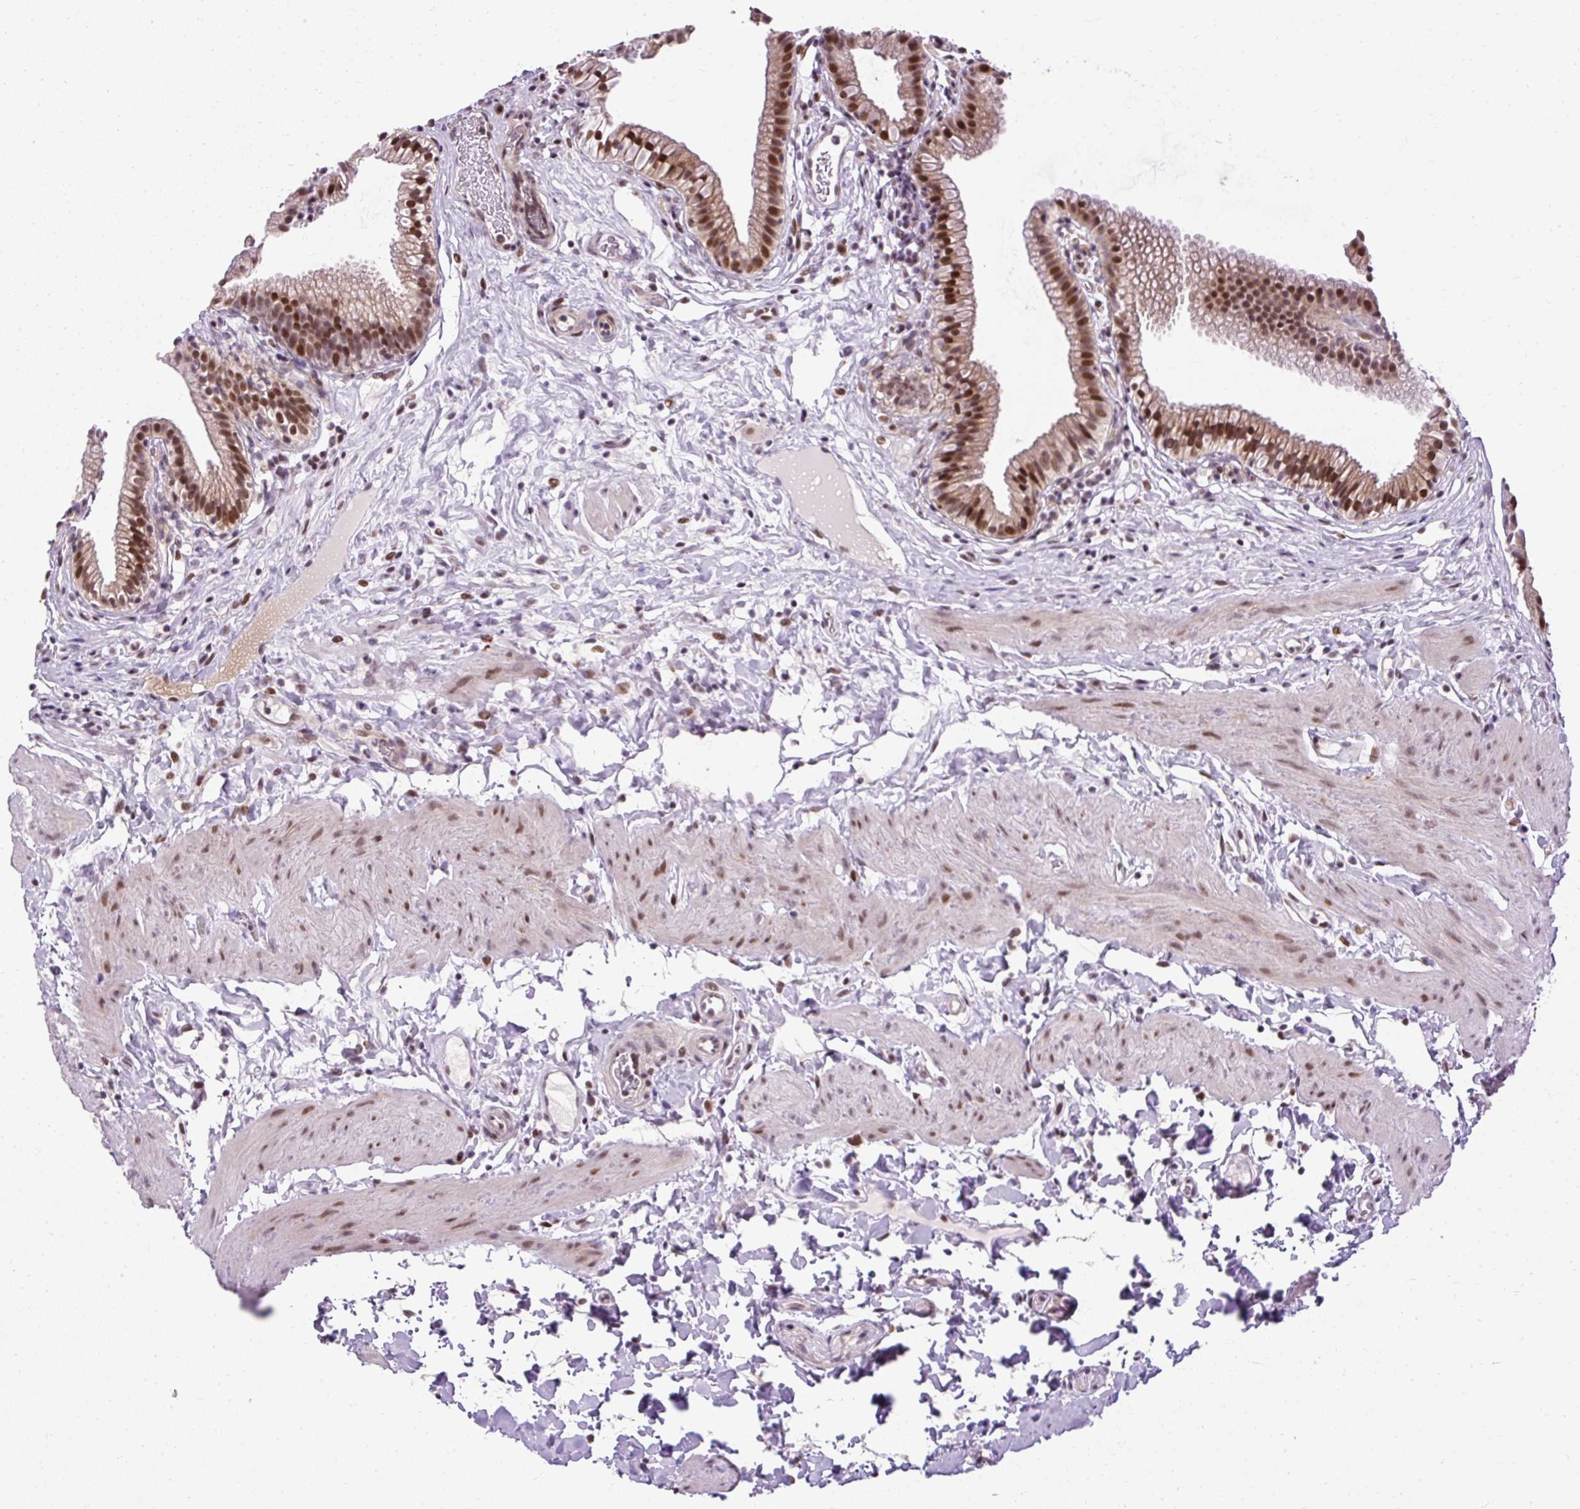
{"staining": {"intensity": "strong", "quantity": ">75%", "location": "nuclear"}, "tissue": "gallbladder", "cell_type": "Glandular cells", "image_type": "normal", "snomed": [{"axis": "morphology", "description": "Normal tissue, NOS"}, {"axis": "topography", "description": "Gallbladder"}], "caption": "Protein expression analysis of unremarkable human gallbladder reveals strong nuclear positivity in approximately >75% of glandular cells.", "gene": "ARHGEF18", "patient": {"sex": "female", "age": 46}}